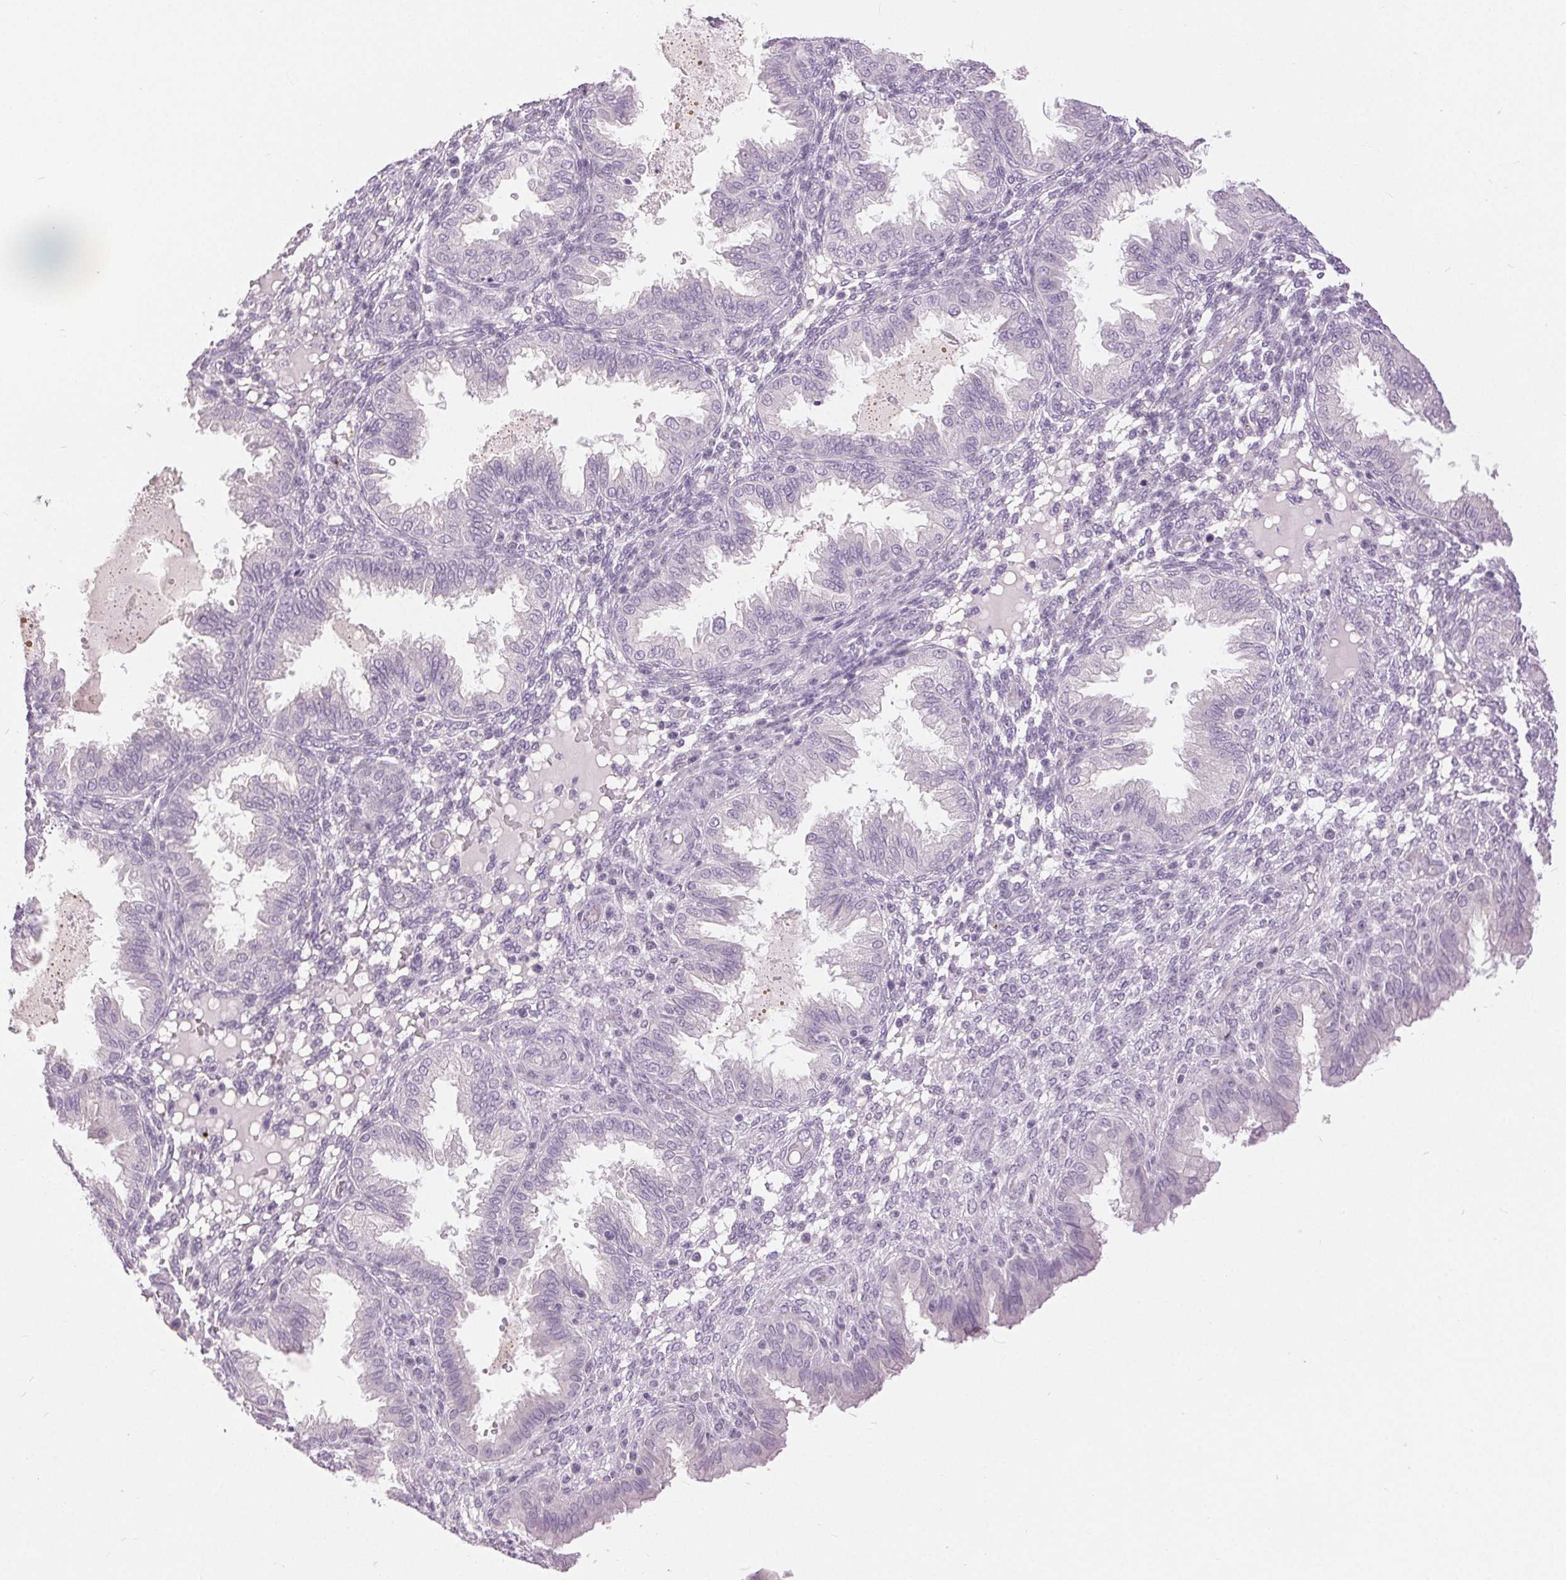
{"staining": {"intensity": "negative", "quantity": "none", "location": "none"}, "tissue": "endometrium", "cell_type": "Cells in endometrial stroma", "image_type": "normal", "snomed": [{"axis": "morphology", "description": "Normal tissue, NOS"}, {"axis": "topography", "description": "Endometrium"}], "caption": "High power microscopy image of an immunohistochemistry (IHC) histopathology image of benign endometrium, revealing no significant staining in cells in endometrial stroma. (DAB (3,3'-diaminobenzidine) immunohistochemistry with hematoxylin counter stain).", "gene": "DSG3", "patient": {"sex": "female", "age": 33}}